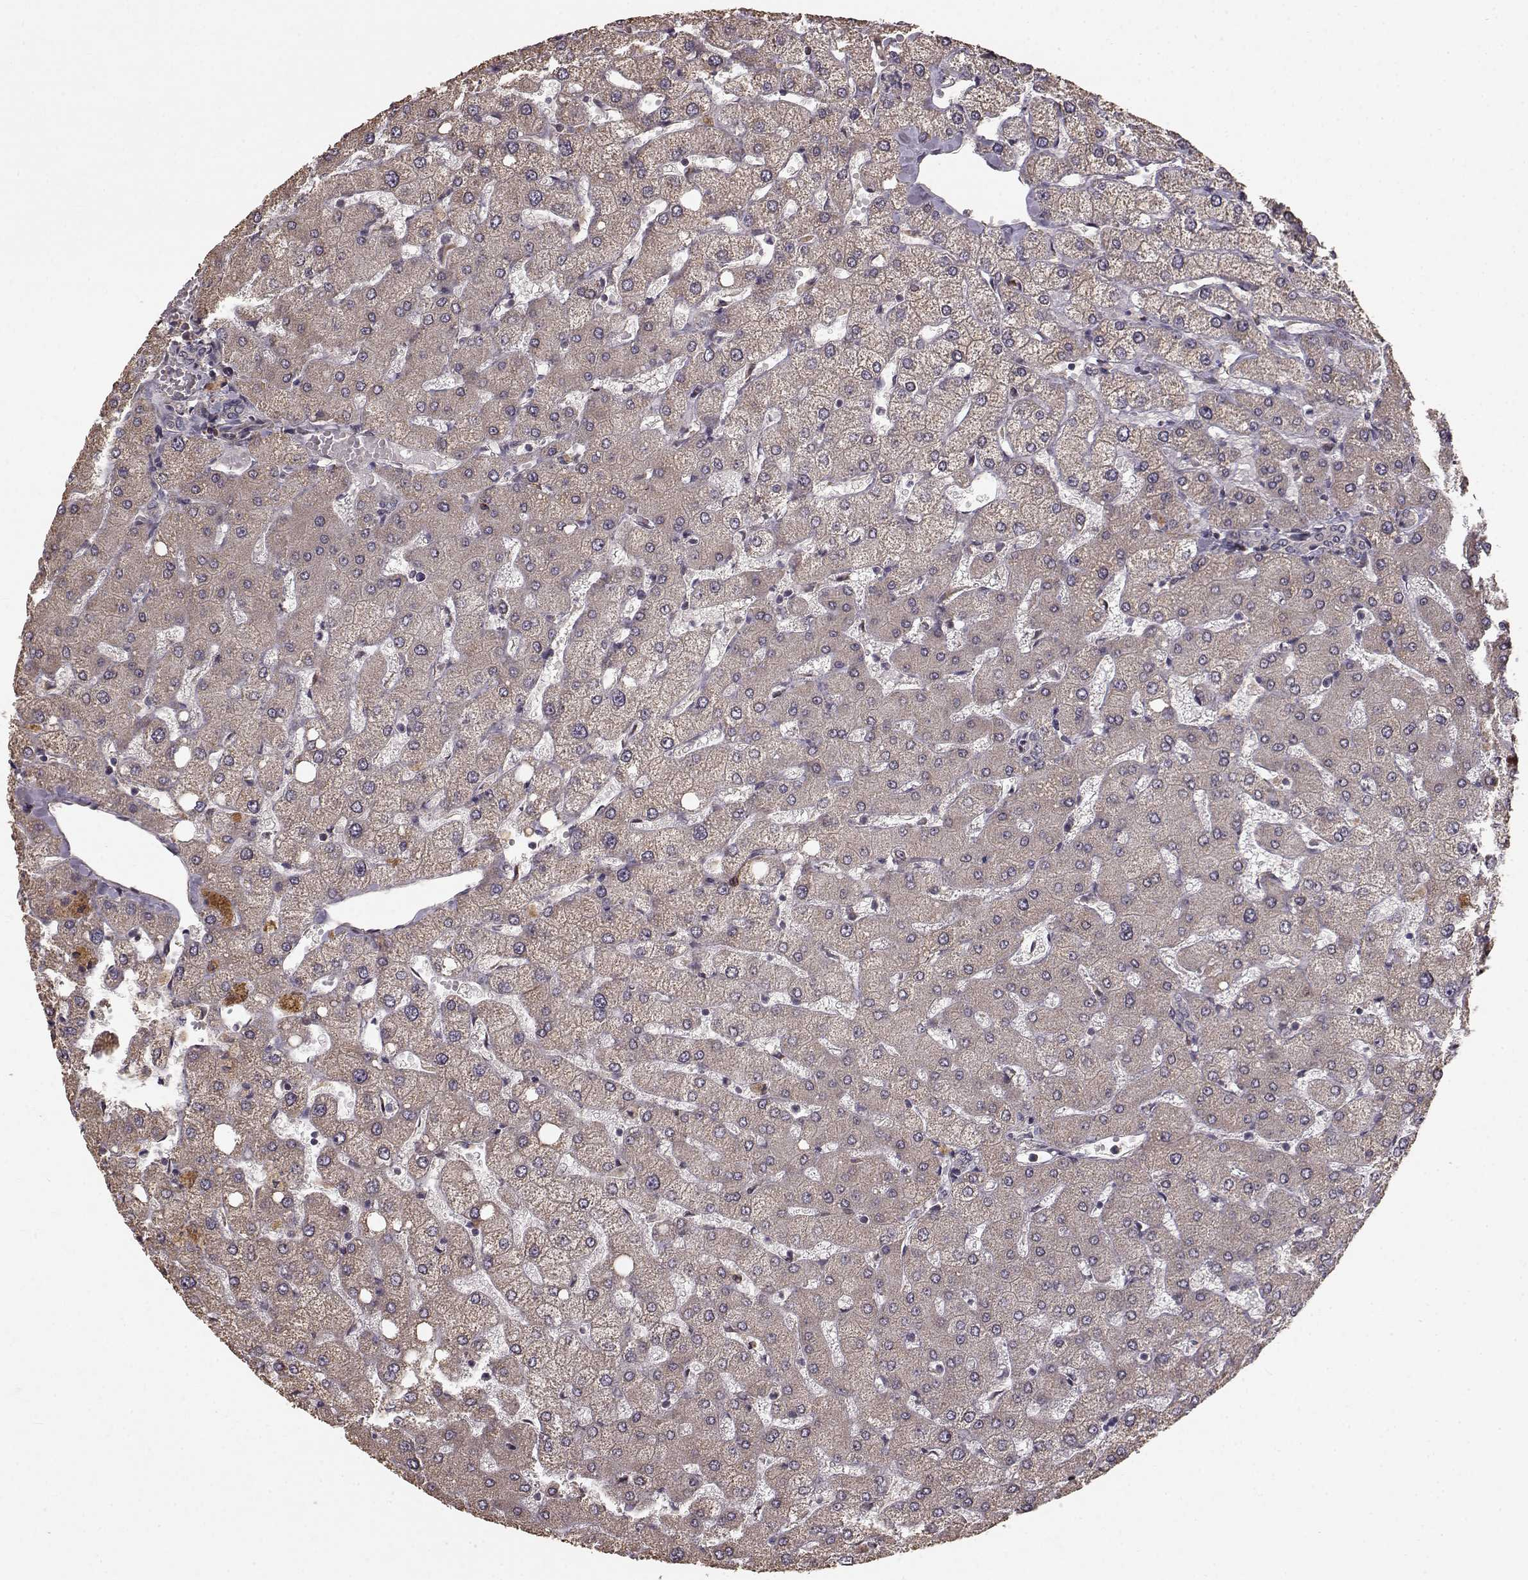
{"staining": {"intensity": "negative", "quantity": "none", "location": "none"}, "tissue": "liver", "cell_type": "Cholangiocytes", "image_type": "normal", "snomed": [{"axis": "morphology", "description": "Normal tissue, NOS"}, {"axis": "topography", "description": "Liver"}], "caption": "The immunohistochemistry photomicrograph has no significant expression in cholangiocytes of liver.", "gene": "USP15", "patient": {"sex": "female", "age": 54}}